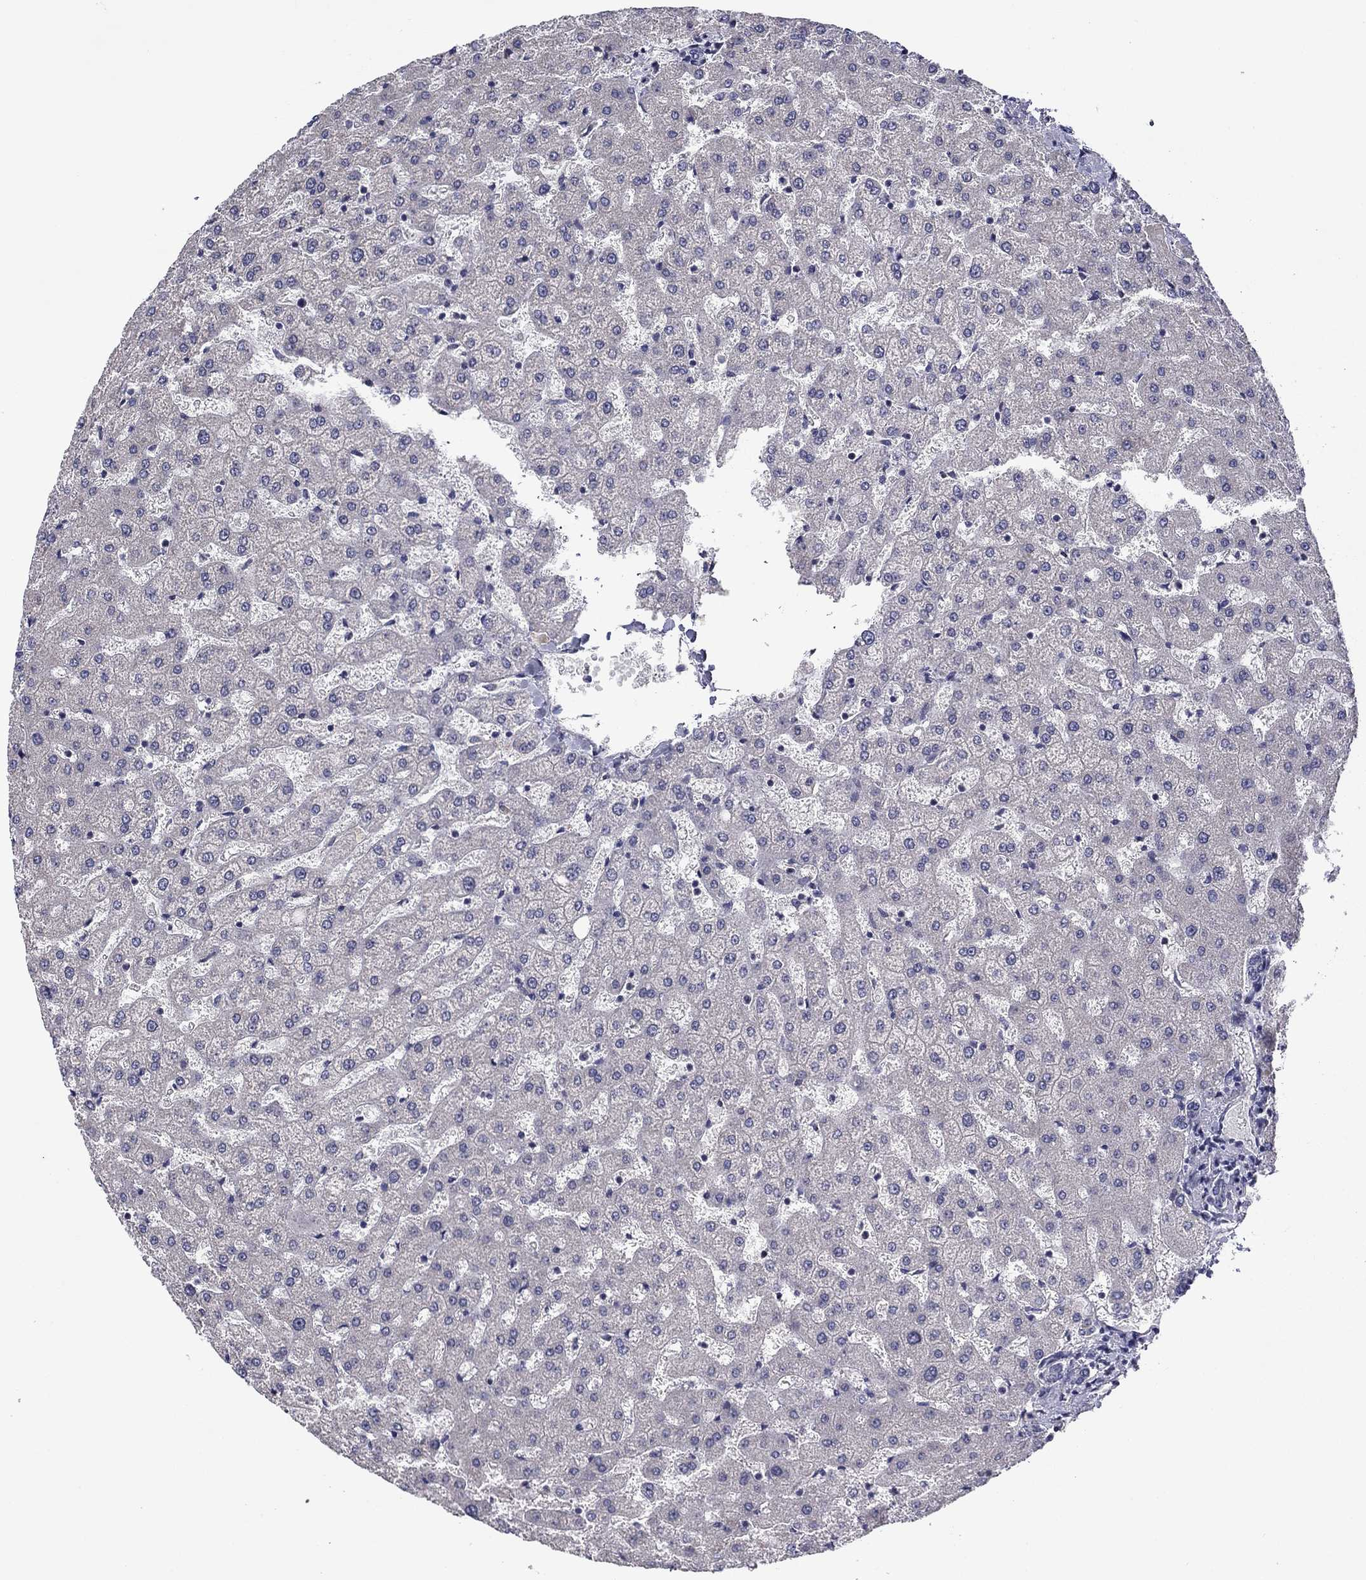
{"staining": {"intensity": "negative", "quantity": "none", "location": "none"}, "tissue": "liver", "cell_type": "Cholangiocytes", "image_type": "normal", "snomed": [{"axis": "morphology", "description": "Normal tissue, NOS"}, {"axis": "topography", "description": "Liver"}], "caption": "Cholangiocytes show no significant expression in unremarkable liver. The staining was performed using DAB to visualize the protein expression in brown, while the nuclei were stained in blue with hematoxylin (Magnification: 20x).", "gene": "SPATA7", "patient": {"sex": "female", "age": 50}}